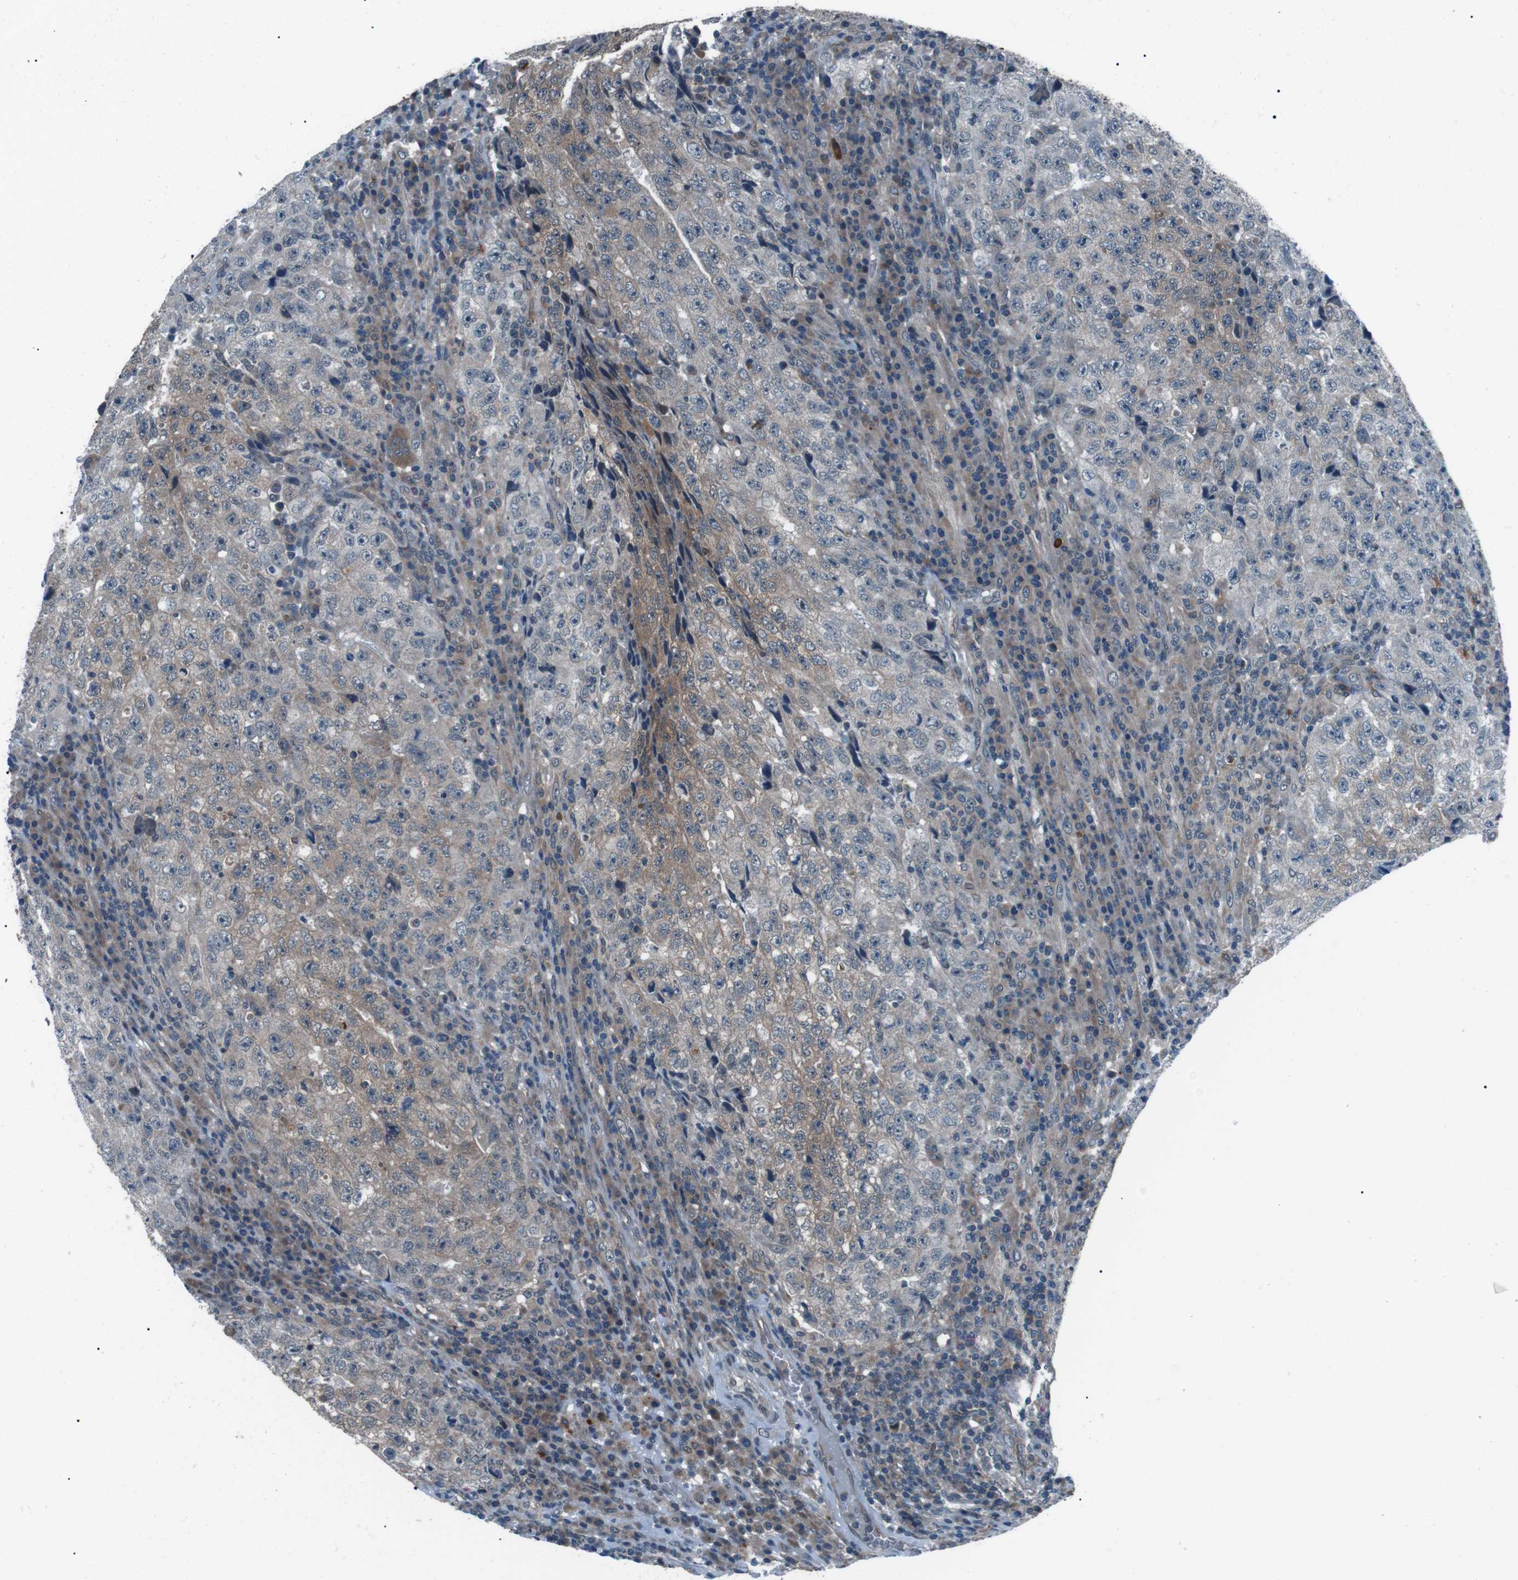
{"staining": {"intensity": "weak", "quantity": "<25%", "location": "cytoplasmic/membranous"}, "tissue": "testis cancer", "cell_type": "Tumor cells", "image_type": "cancer", "snomed": [{"axis": "morphology", "description": "Necrosis, NOS"}, {"axis": "morphology", "description": "Carcinoma, Embryonal, NOS"}, {"axis": "topography", "description": "Testis"}], "caption": "A high-resolution micrograph shows immunohistochemistry staining of embryonal carcinoma (testis), which shows no significant staining in tumor cells. (DAB immunohistochemistry (IHC) with hematoxylin counter stain).", "gene": "LRIG2", "patient": {"sex": "male", "age": 19}}